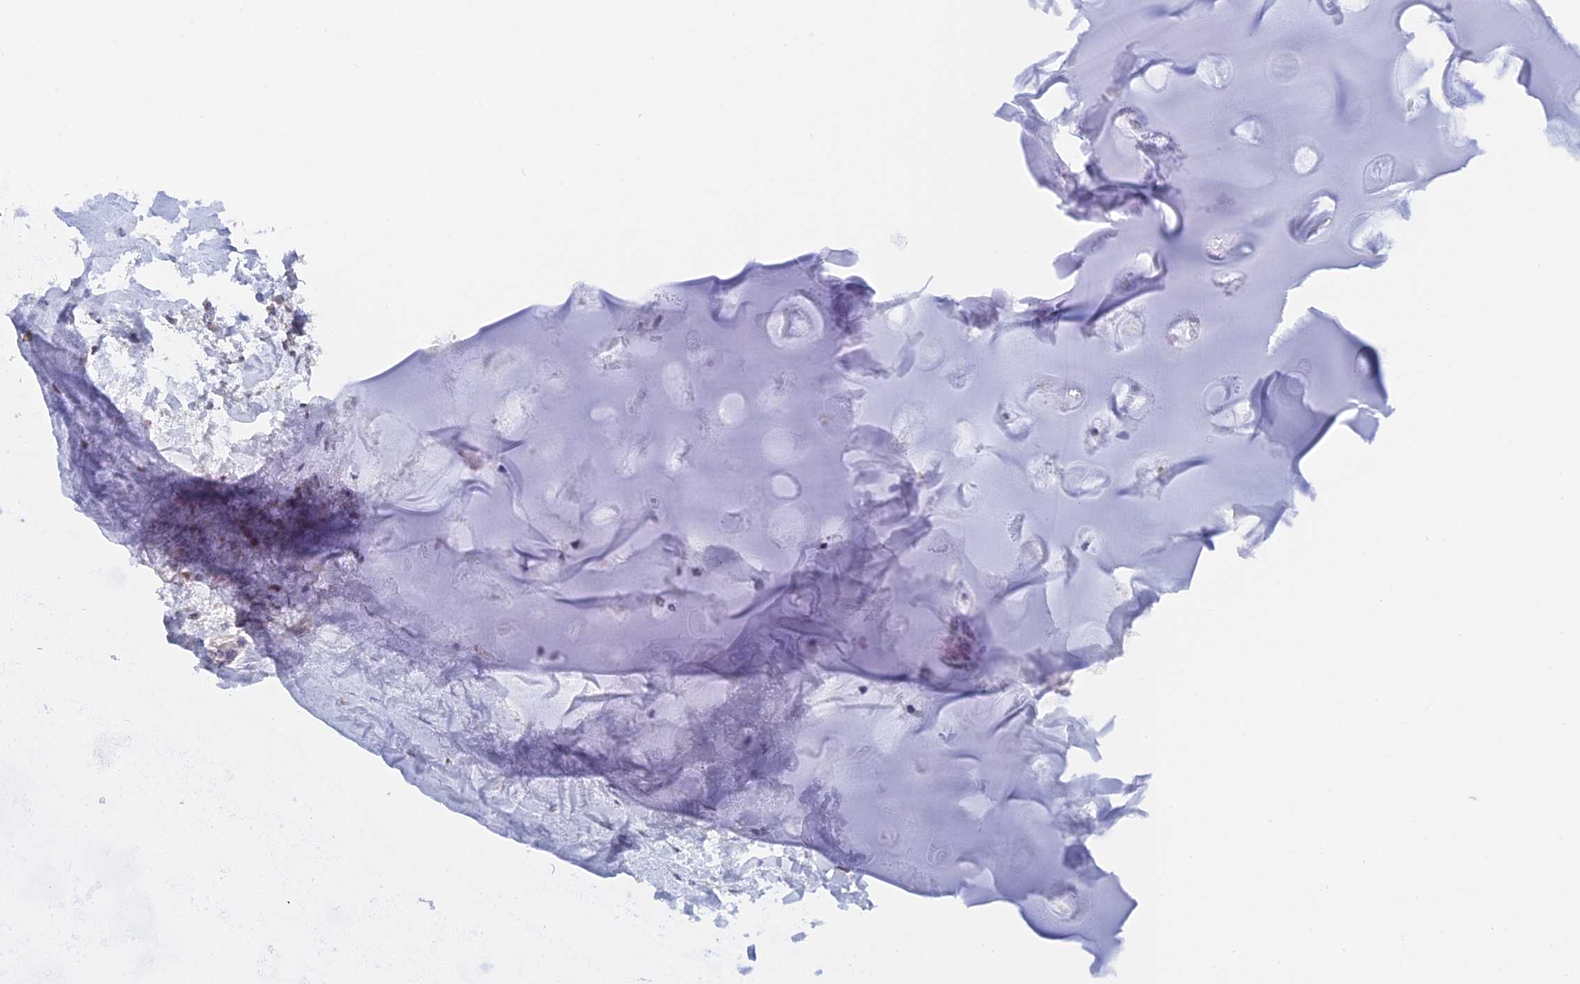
{"staining": {"intensity": "negative", "quantity": "none", "location": "none"}, "tissue": "adipose tissue", "cell_type": "Adipocytes", "image_type": "normal", "snomed": [{"axis": "morphology", "description": "Normal tissue, NOS"}, {"axis": "topography", "description": "Lymph node"}, {"axis": "topography", "description": "Cartilage tissue"}, {"axis": "topography", "description": "Bronchus"}], "caption": "Adipose tissue stained for a protein using immunohistochemistry displays no positivity adipocytes.", "gene": "BRD2", "patient": {"sex": "male", "age": 63}}